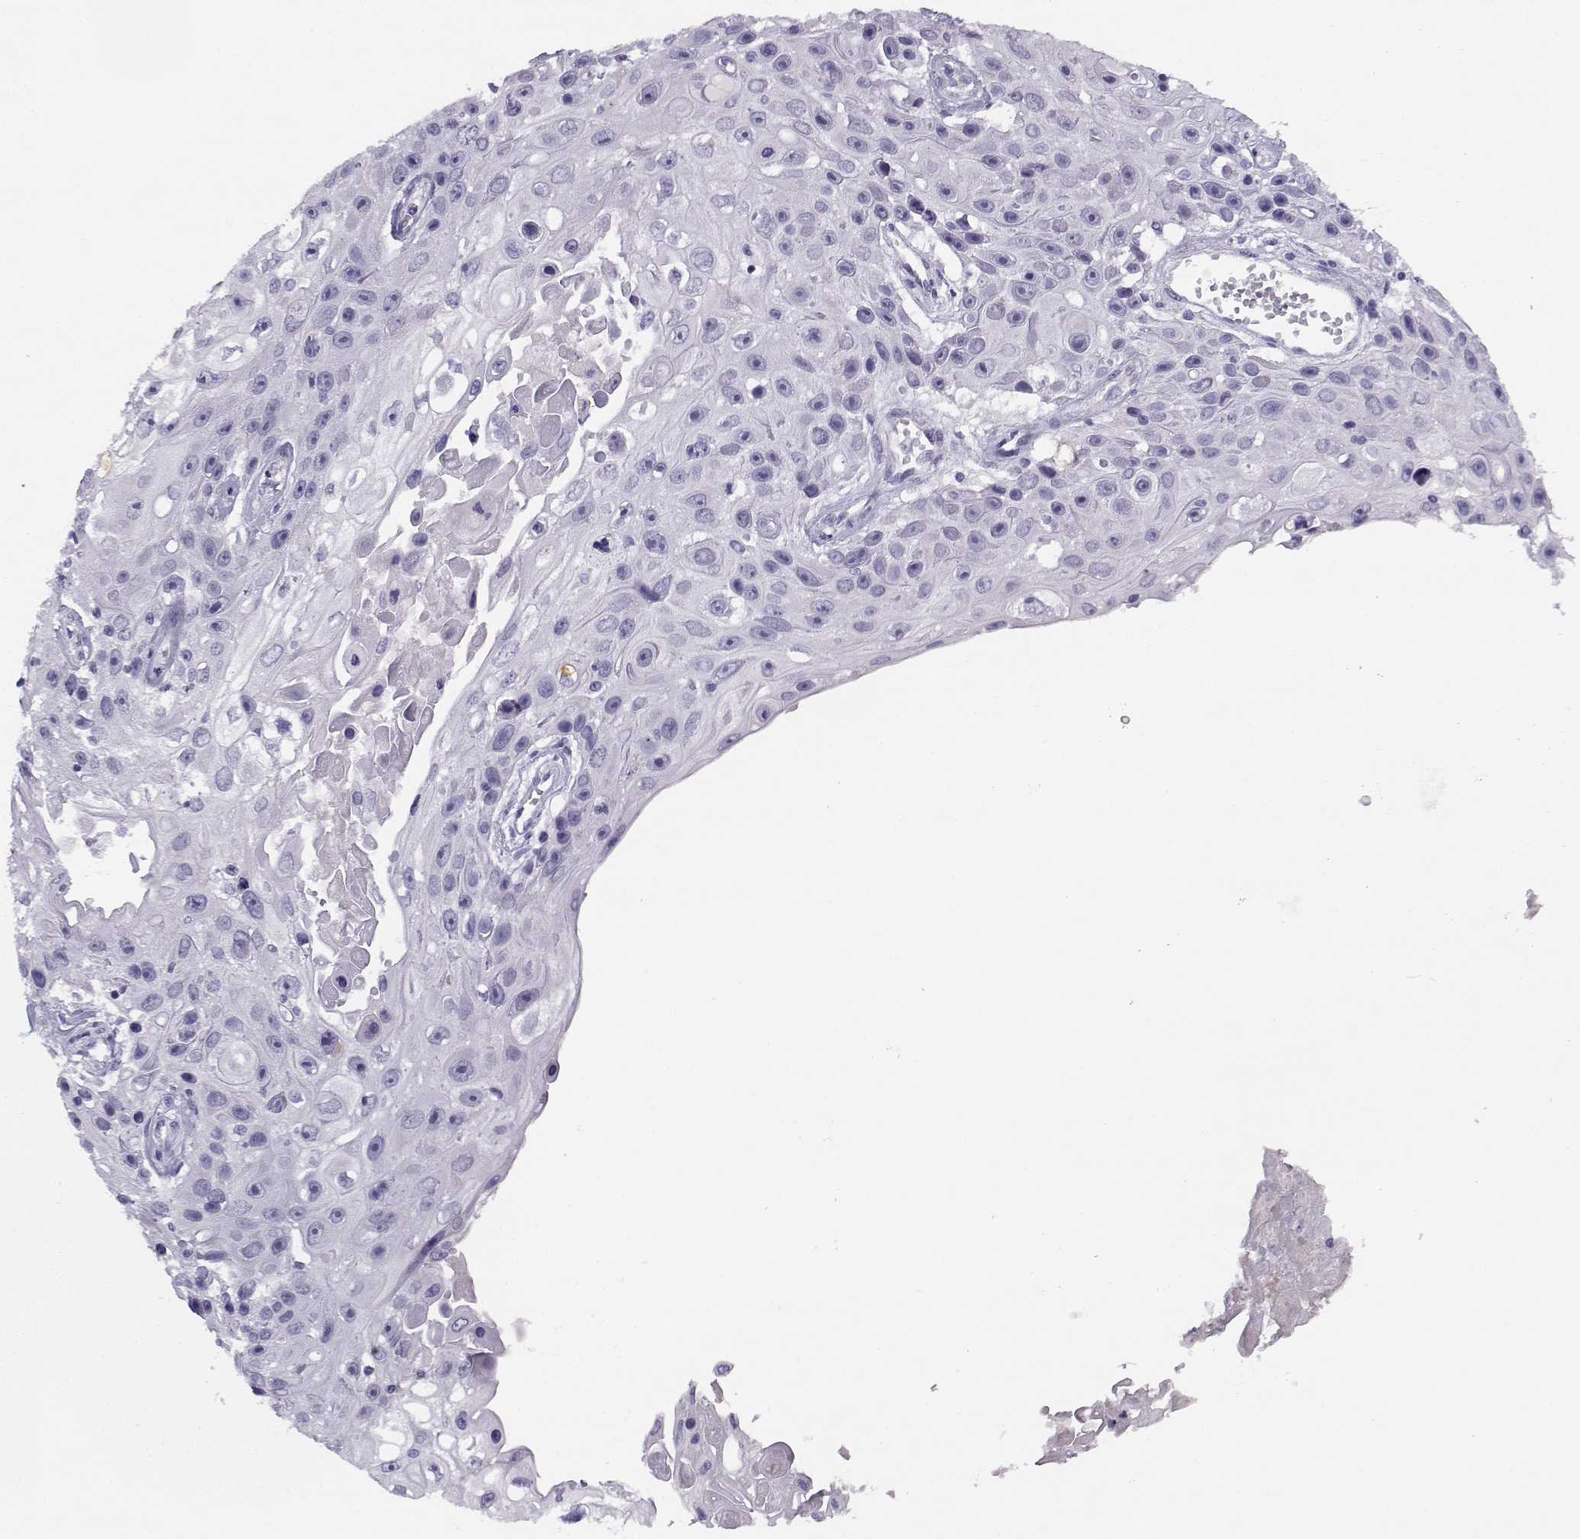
{"staining": {"intensity": "negative", "quantity": "none", "location": "none"}, "tissue": "skin cancer", "cell_type": "Tumor cells", "image_type": "cancer", "snomed": [{"axis": "morphology", "description": "Squamous cell carcinoma, NOS"}, {"axis": "topography", "description": "Skin"}], "caption": "High magnification brightfield microscopy of squamous cell carcinoma (skin) stained with DAB (brown) and counterstained with hematoxylin (blue): tumor cells show no significant expression.", "gene": "CFAP77", "patient": {"sex": "male", "age": 82}}